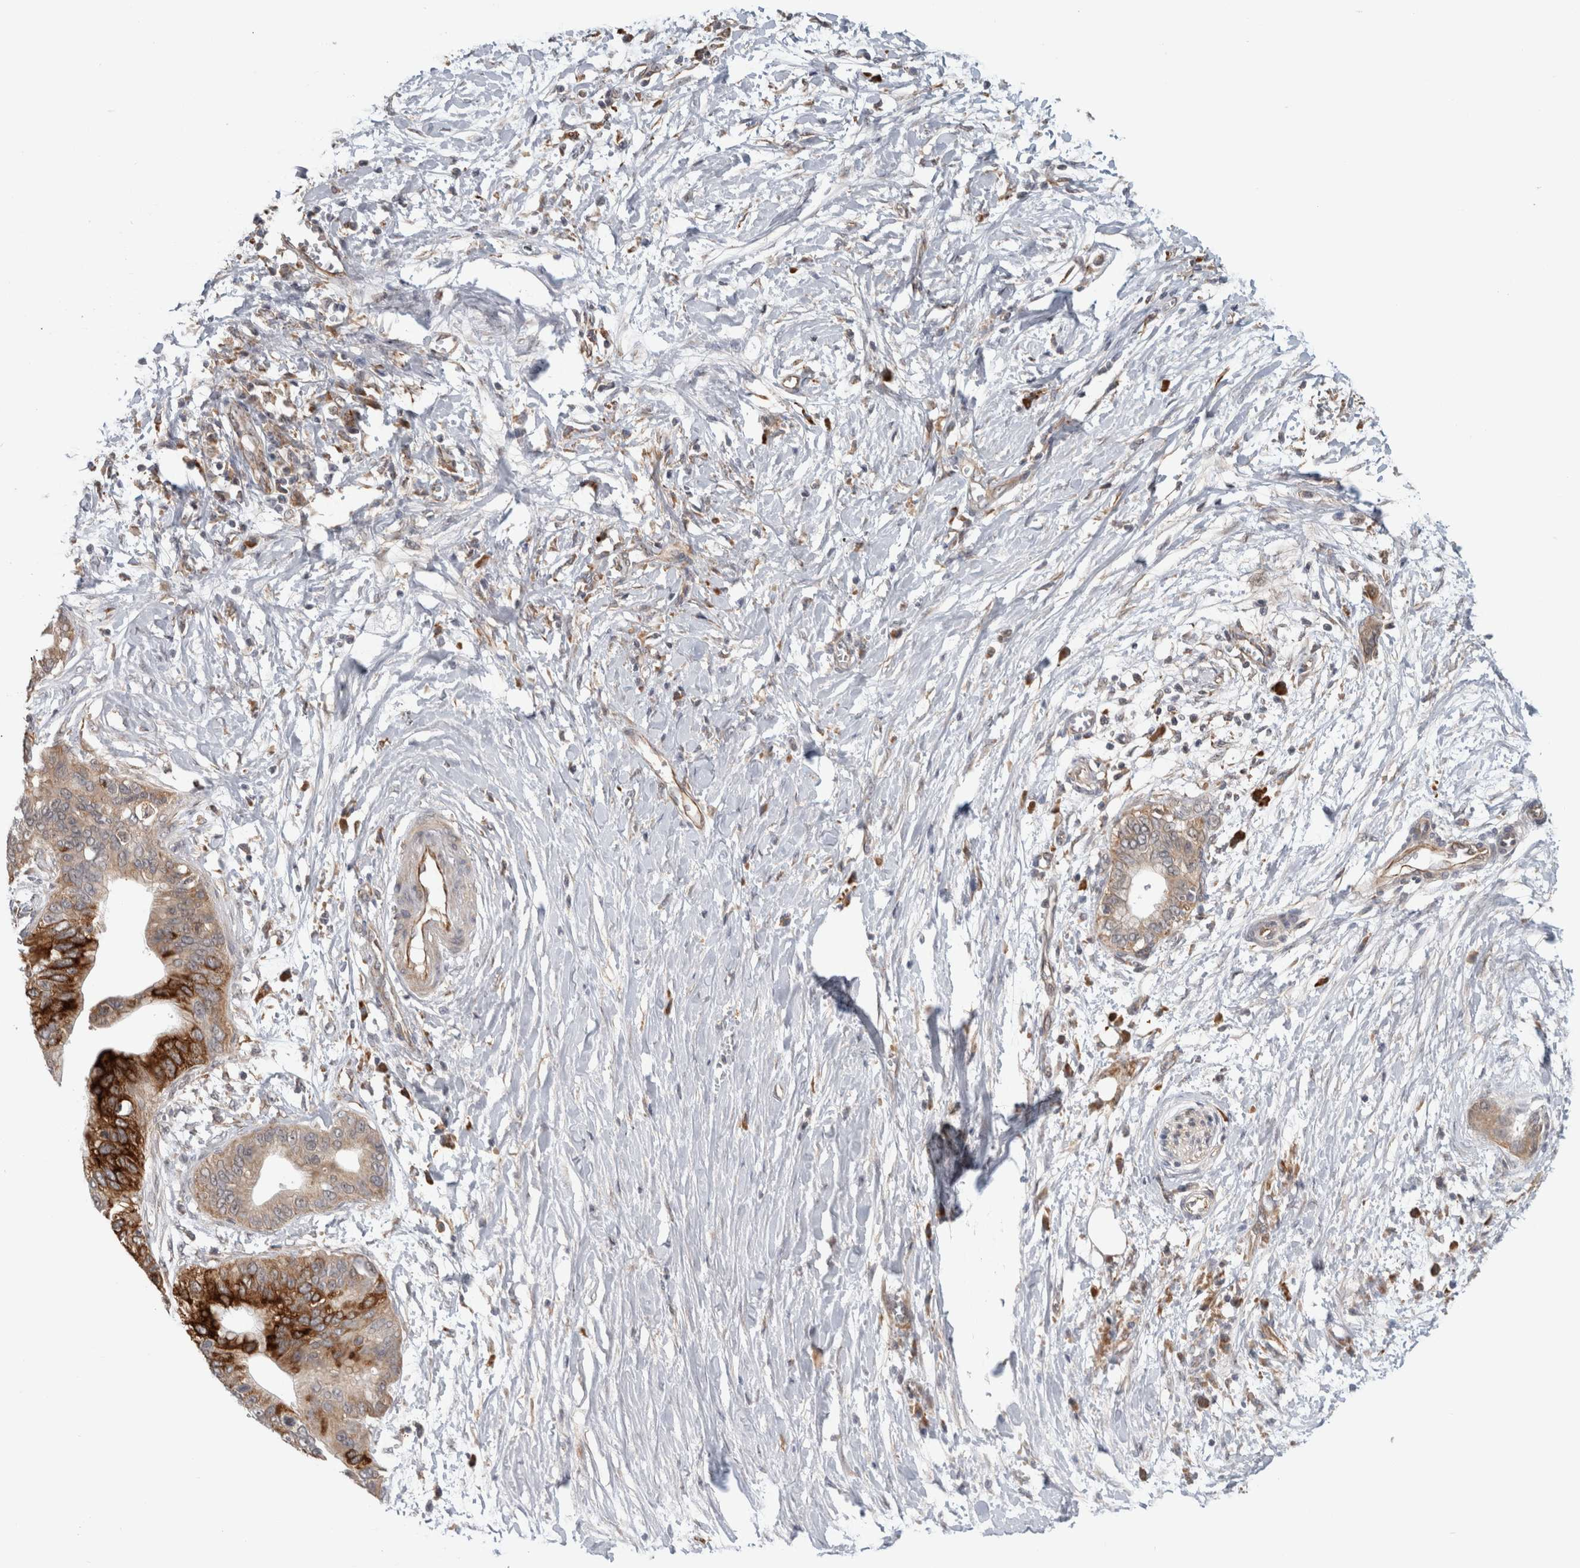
{"staining": {"intensity": "strong", "quantity": "25%-75%", "location": "cytoplasmic/membranous"}, "tissue": "pancreatic cancer", "cell_type": "Tumor cells", "image_type": "cancer", "snomed": [{"axis": "morphology", "description": "Normal tissue, NOS"}, {"axis": "morphology", "description": "Adenocarcinoma, NOS"}, {"axis": "topography", "description": "Pancreas"}, {"axis": "topography", "description": "Peripheral nerve tissue"}], "caption": "Immunohistochemical staining of pancreatic cancer reveals high levels of strong cytoplasmic/membranous staining in about 25%-75% of tumor cells.", "gene": "ADGRL3", "patient": {"sex": "male", "age": 59}}